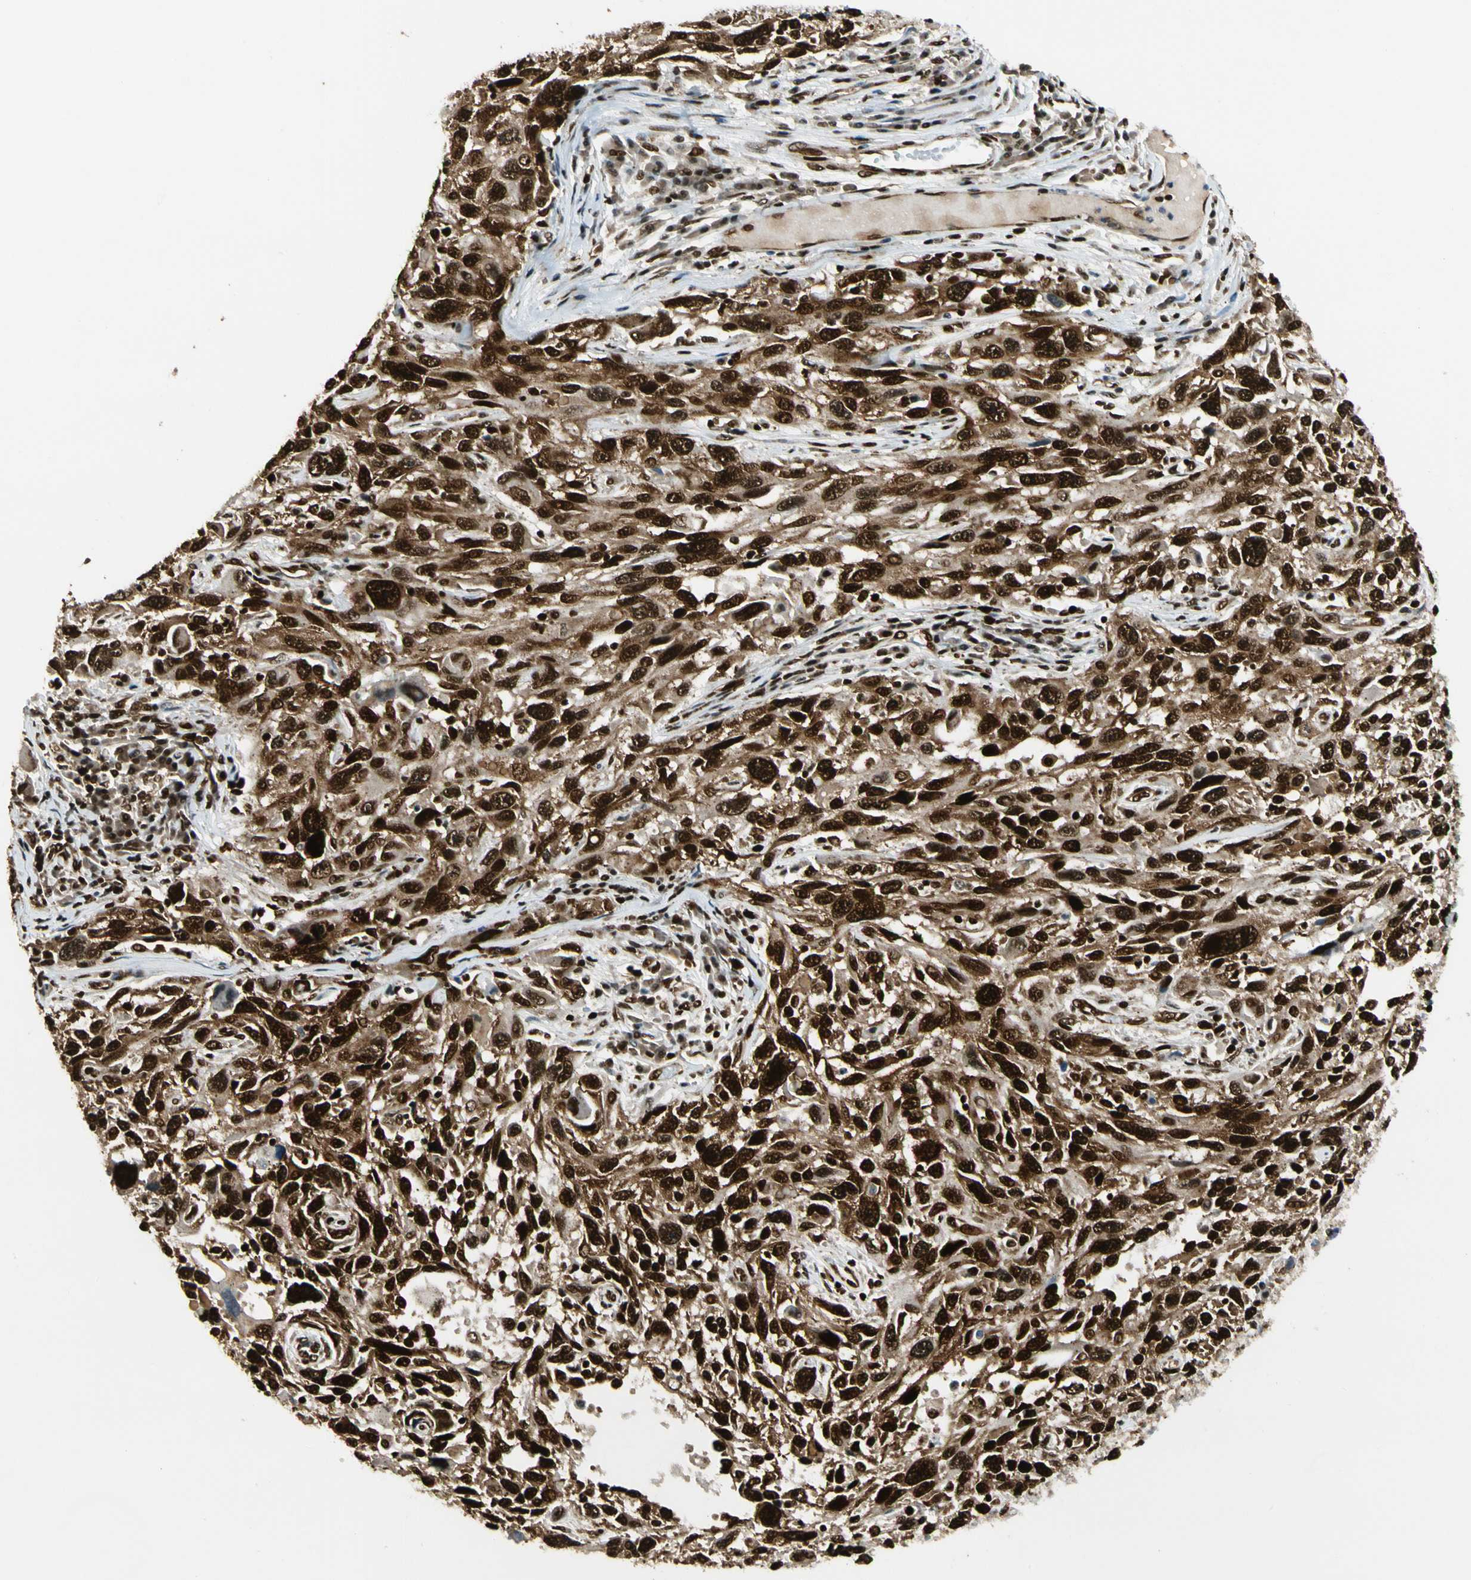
{"staining": {"intensity": "strong", "quantity": ">75%", "location": "cytoplasmic/membranous,nuclear"}, "tissue": "melanoma", "cell_type": "Tumor cells", "image_type": "cancer", "snomed": [{"axis": "morphology", "description": "Malignant melanoma, NOS"}, {"axis": "topography", "description": "Skin"}], "caption": "Malignant melanoma tissue demonstrates strong cytoplasmic/membranous and nuclear positivity in approximately >75% of tumor cells, visualized by immunohistochemistry. The protein is shown in brown color, while the nuclei are stained blue.", "gene": "FUS", "patient": {"sex": "male", "age": 53}}